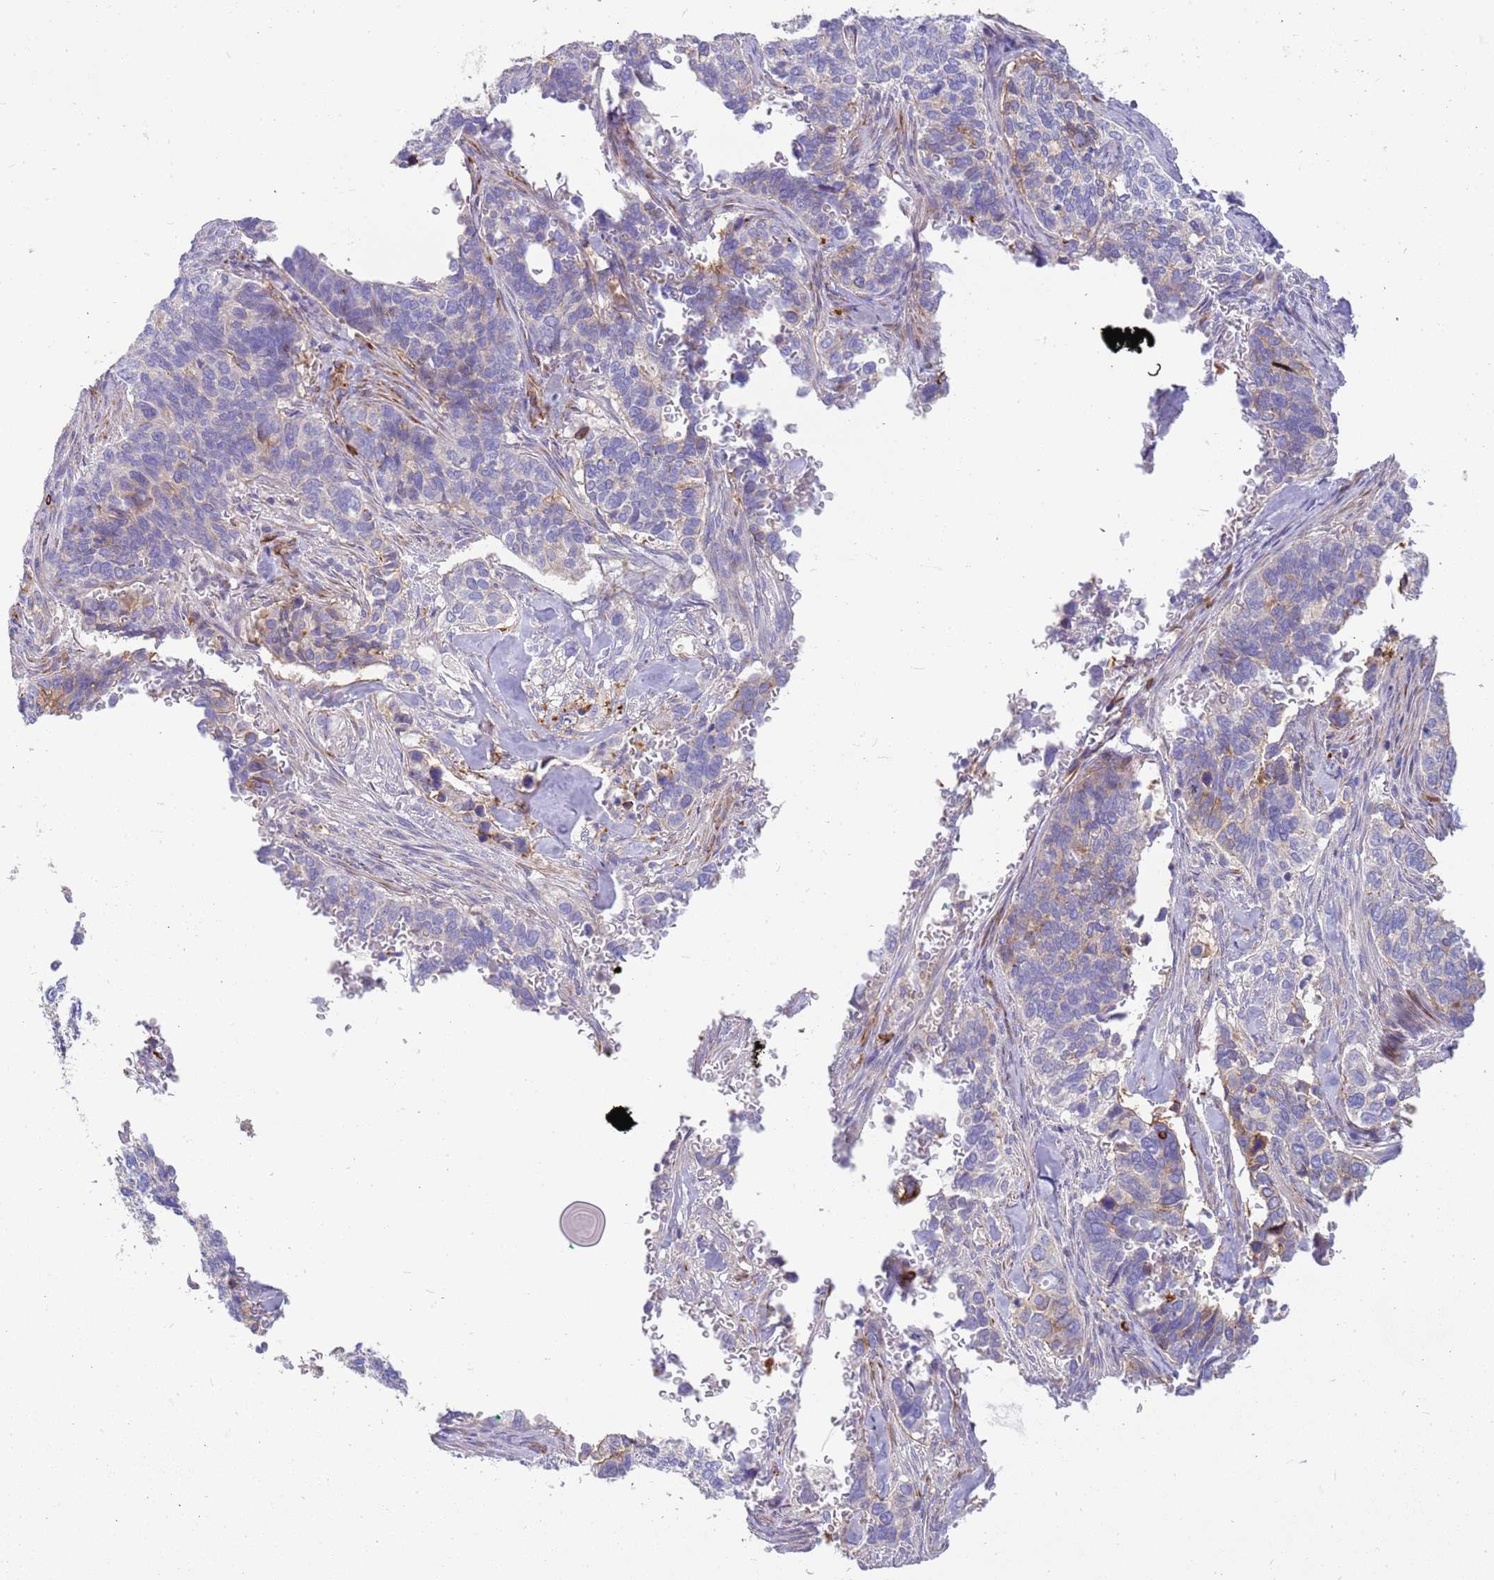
{"staining": {"intensity": "negative", "quantity": "none", "location": "none"}, "tissue": "cervical cancer", "cell_type": "Tumor cells", "image_type": "cancer", "snomed": [{"axis": "morphology", "description": "Squamous cell carcinoma, NOS"}, {"axis": "topography", "description": "Cervix"}], "caption": "Immunohistochemistry (IHC) micrograph of neoplastic tissue: human cervical squamous cell carcinoma stained with DAB (3,3'-diaminobenzidine) shows no significant protein expression in tumor cells. The staining was performed using DAB (3,3'-diaminobenzidine) to visualize the protein expression in brown, while the nuclei were stained in blue with hematoxylin (Magnification: 20x).", "gene": "ZDHHC1", "patient": {"sex": "female", "age": 38}}